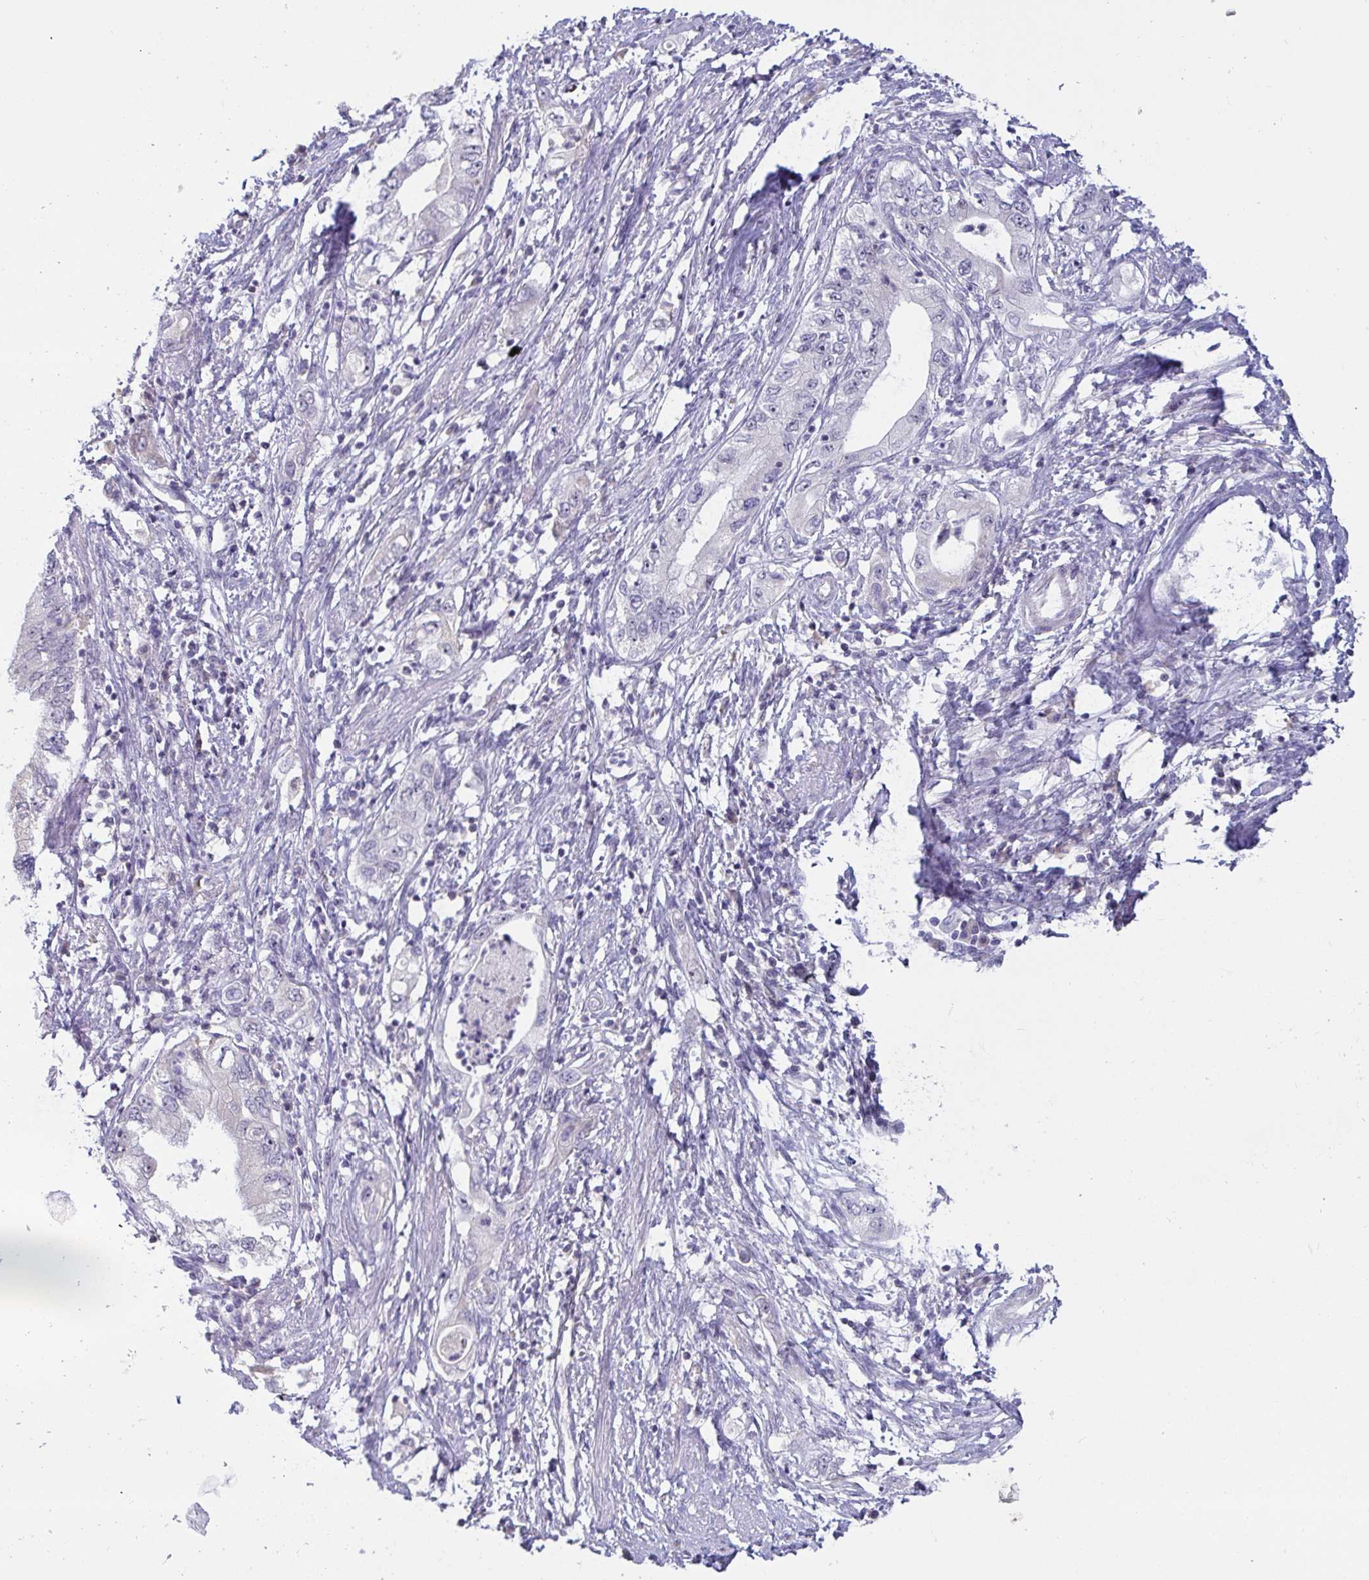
{"staining": {"intensity": "negative", "quantity": "none", "location": "none"}, "tissue": "pancreatic cancer", "cell_type": "Tumor cells", "image_type": "cancer", "snomed": [{"axis": "morphology", "description": "Adenocarcinoma, NOS"}, {"axis": "topography", "description": "Pancreas"}], "caption": "Tumor cells are negative for brown protein staining in pancreatic cancer (adenocarcinoma).", "gene": "MYC", "patient": {"sex": "female", "age": 73}}